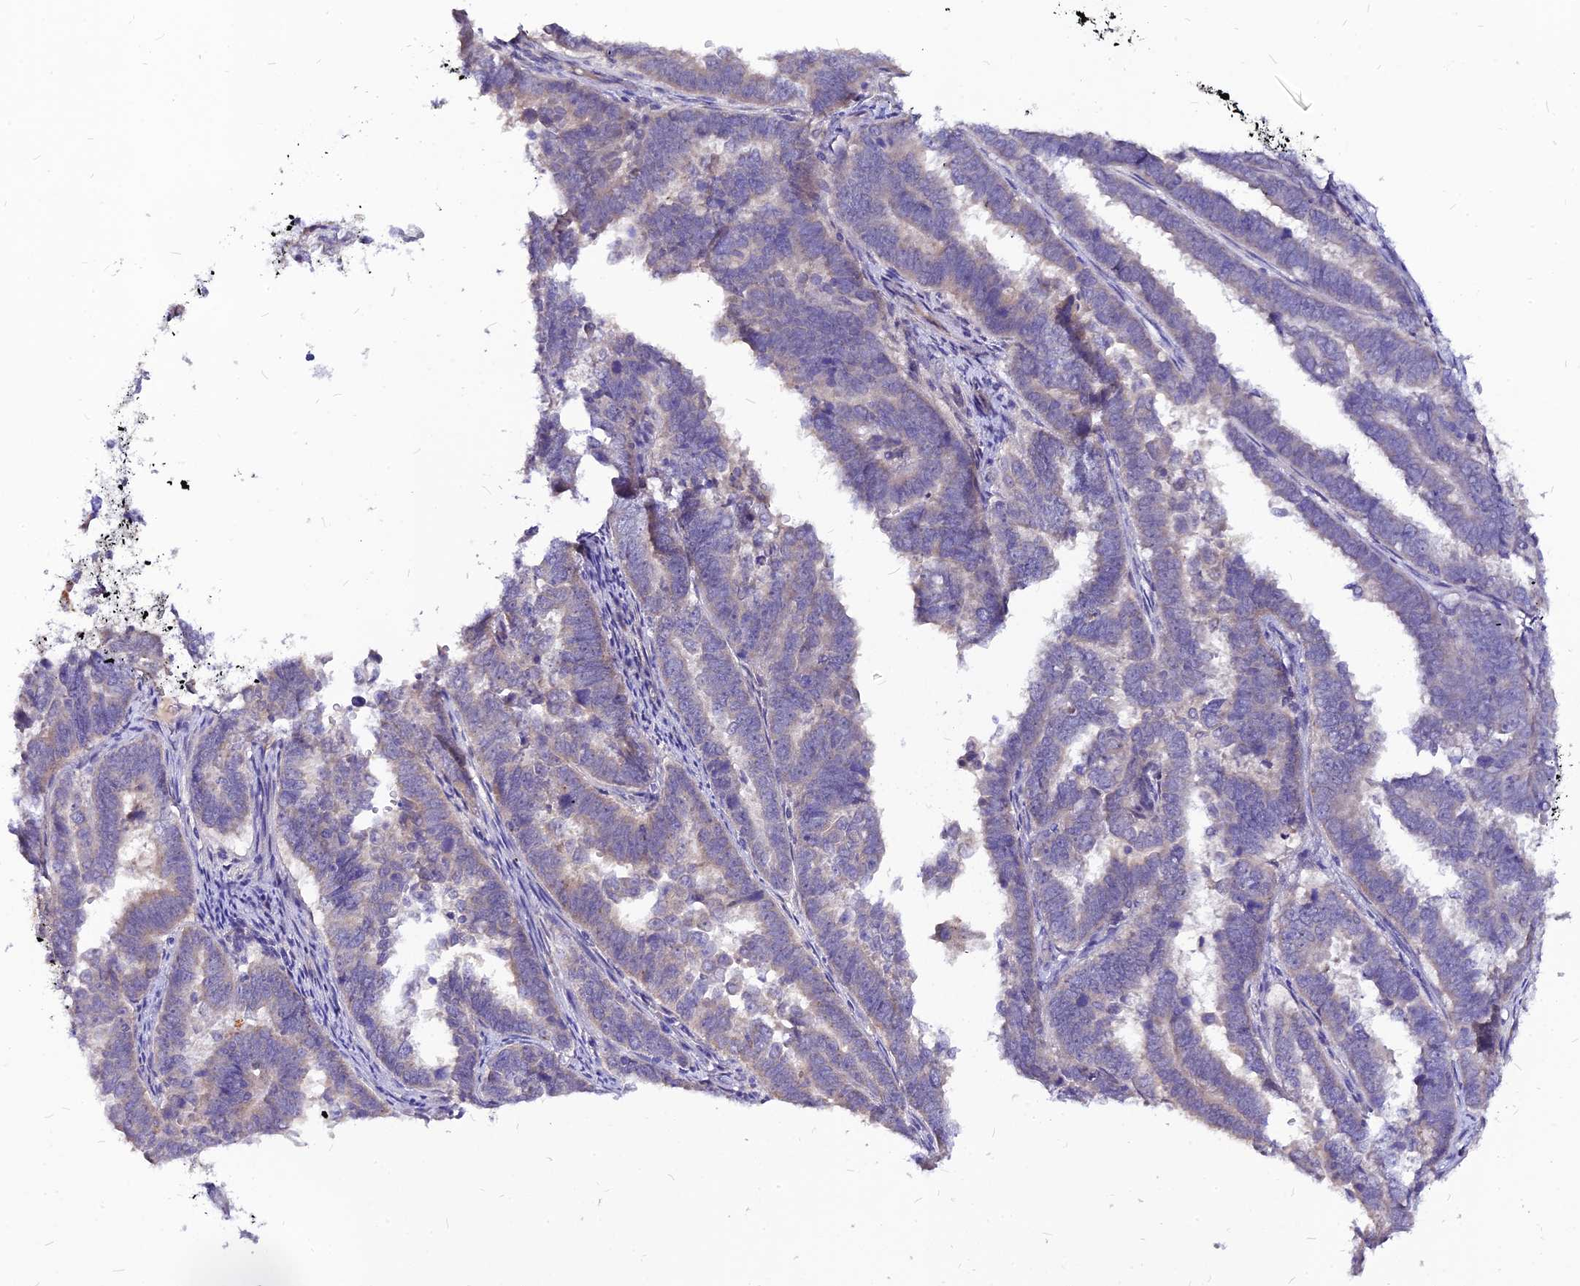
{"staining": {"intensity": "weak", "quantity": "<25%", "location": "cytoplasmic/membranous"}, "tissue": "endometrial cancer", "cell_type": "Tumor cells", "image_type": "cancer", "snomed": [{"axis": "morphology", "description": "Adenocarcinoma, NOS"}, {"axis": "topography", "description": "Endometrium"}], "caption": "A histopathology image of human endometrial cancer is negative for staining in tumor cells. Brightfield microscopy of immunohistochemistry stained with DAB (3,3'-diaminobenzidine) (brown) and hematoxylin (blue), captured at high magnification.", "gene": "CZIB", "patient": {"sex": "female", "age": 75}}